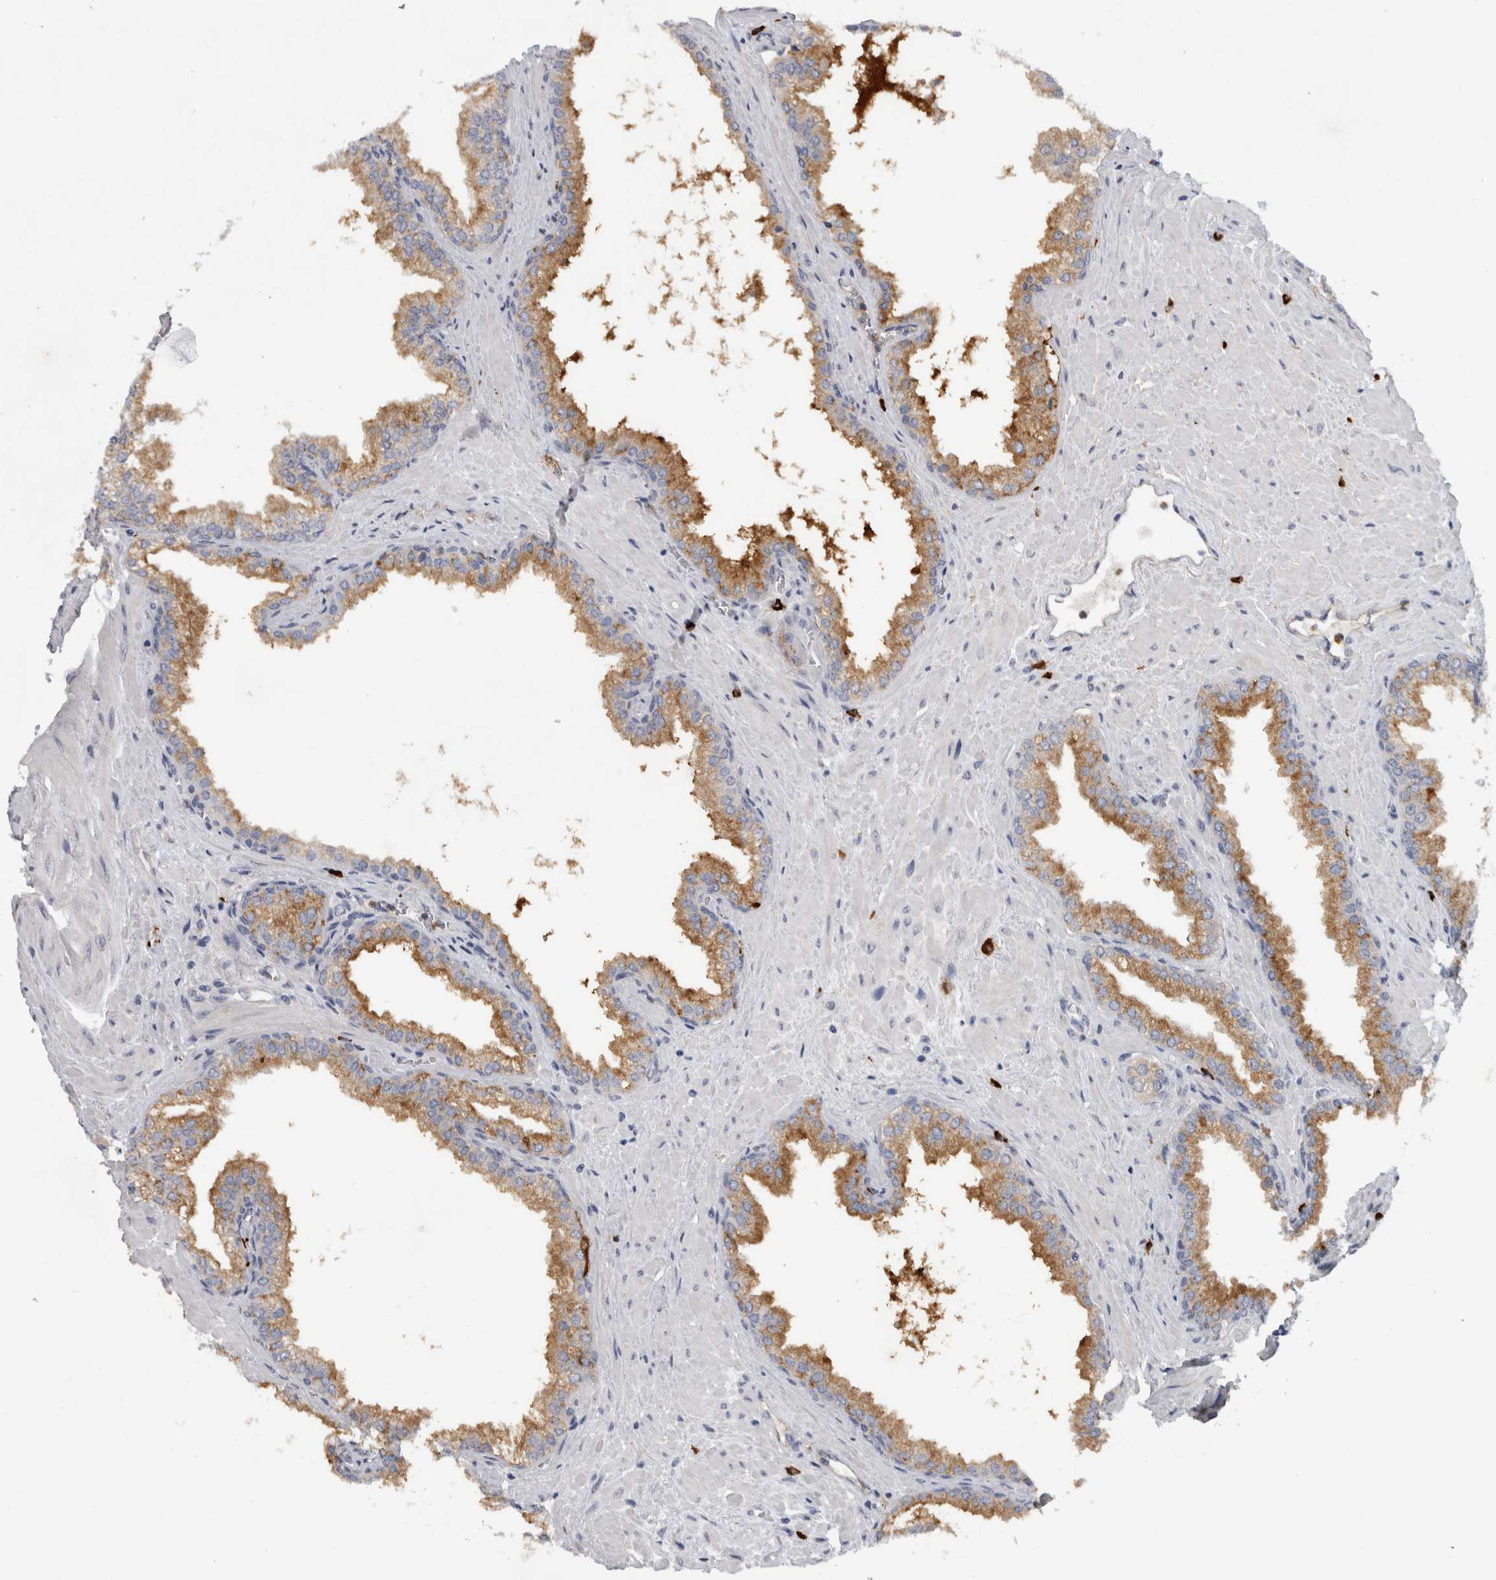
{"staining": {"intensity": "moderate", "quantity": ">75%", "location": "cytoplasmic/membranous"}, "tissue": "prostate cancer", "cell_type": "Tumor cells", "image_type": "cancer", "snomed": [{"axis": "morphology", "description": "Adenocarcinoma, Low grade"}, {"axis": "topography", "description": "Prostate"}], "caption": "A medium amount of moderate cytoplasmic/membranous positivity is appreciated in about >75% of tumor cells in low-grade adenocarcinoma (prostate) tissue. (Brightfield microscopy of DAB IHC at high magnification).", "gene": "CD63", "patient": {"sex": "male", "age": 71}}